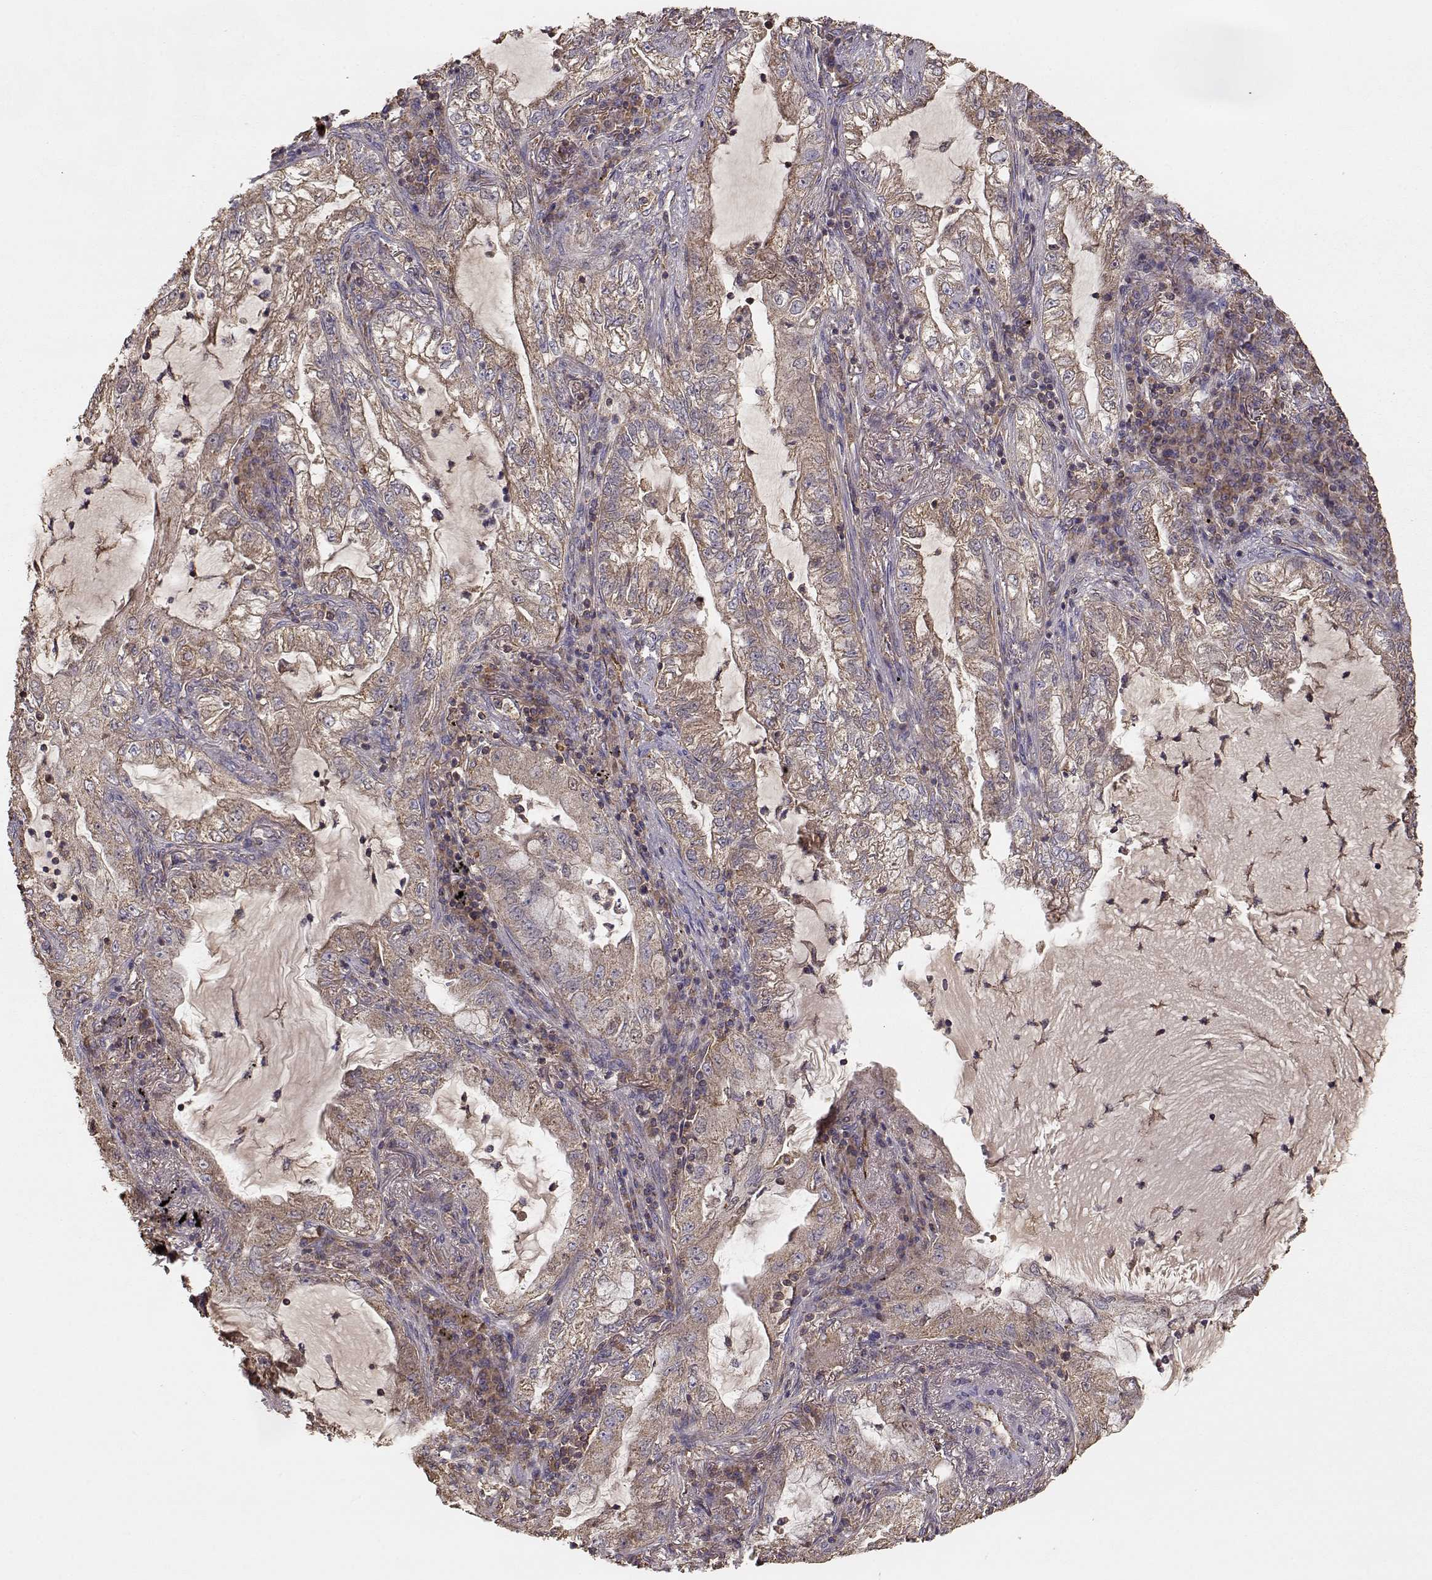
{"staining": {"intensity": "weak", "quantity": "25%-75%", "location": "cytoplasmic/membranous"}, "tissue": "lung cancer", "cell_type": "Tumor cells", "image_type": "cancer", "snomed": [{"axis": "morphology", "description": "Adenocarcinoma, NOS"}, {"axis": "topography", "description": "Lung"}], "caption": "IHC micrograph of lung cancer stained for a protein (brown), which exhibits low levels of weak cytoplasmic/membranous expression in approximately 25%-75% of tumor cells.", "gene": "TARS3", "patient": {"sex": "female", "age": 73}}